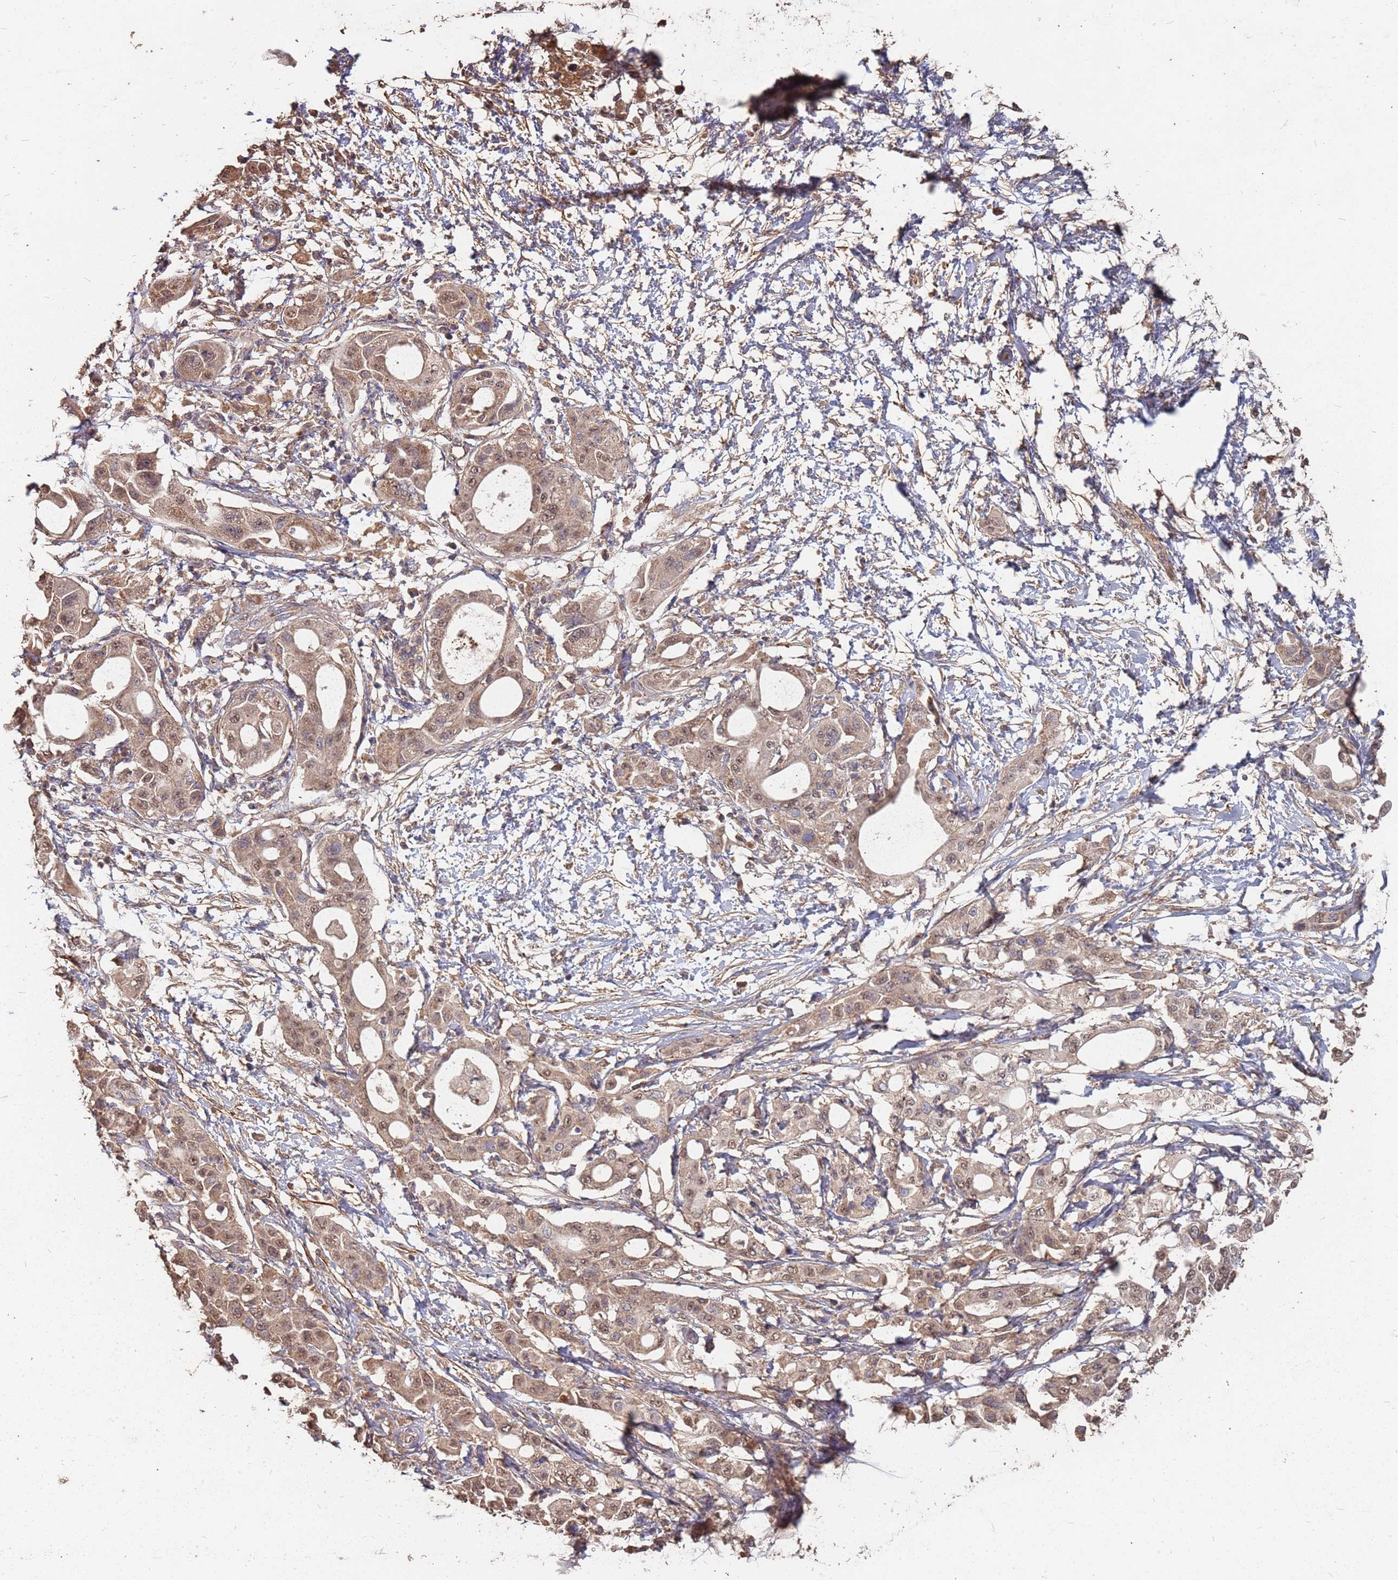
{"staining": {"intensity": "moderate", "quantity": ">75%", "location": "cytoplasmic/membranous,nuclear"}, "tissue": "pancreatic cancer", "cell_type": "Tumor cells", "image_type": "cancer", "snomed": [{"axis": "morphology", "description": "Adenocarcinoma, NOS"}, {"axis": "topography", "description": "Pancreas"}], "caption": "This photomicrograph reveals pancreatic cancer stained with immunohistochemistry (IHC) to label a protein in brown. The cytoplasmic/membranous and nuclear of tumor cells show moderate positivity for the protein. Nuclei are counter-stained blue.", "gene": "PRORP", "patient": {"sex": "male", "age": 68}}